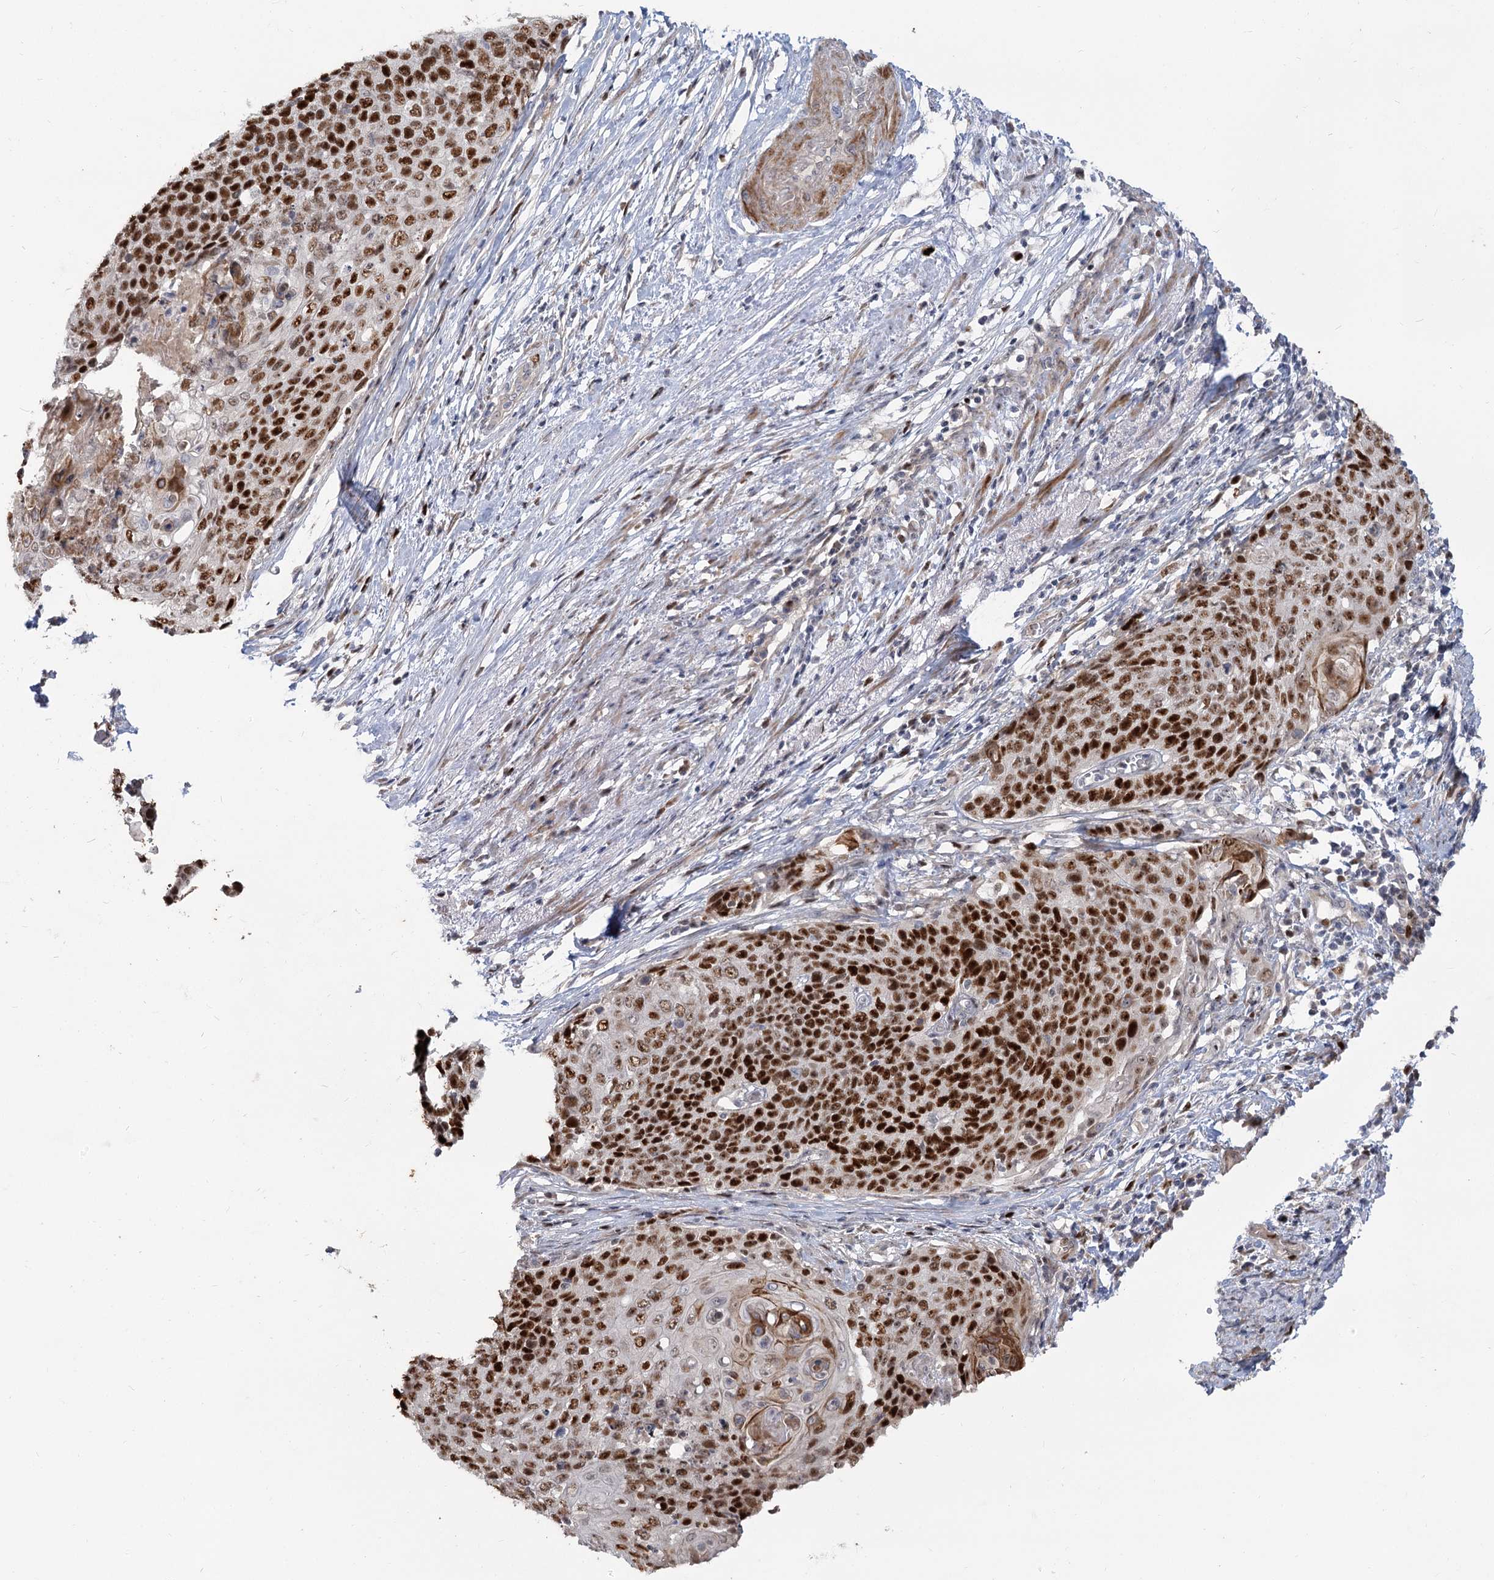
{"staining": {"intensity": "strong", "quantity": ">75%", "location": "nuclear"}, "tissue": "cervical cancer", "cell_type": "Tumor cells", "image_type": "cancer", "snomed": [{"axis": "morphology", "description": "Squamous cell carcinoma, NOS"}, {"axis": "topography", "description": "Cervix"}], "caption": "A micrograph of cervical squamous cell carcinoma stained for a protein reveals strong nuclear brown staining in tumor cells.", "gene": "PIK3C2A", "patient": {"sex": "female", "age": 39}}